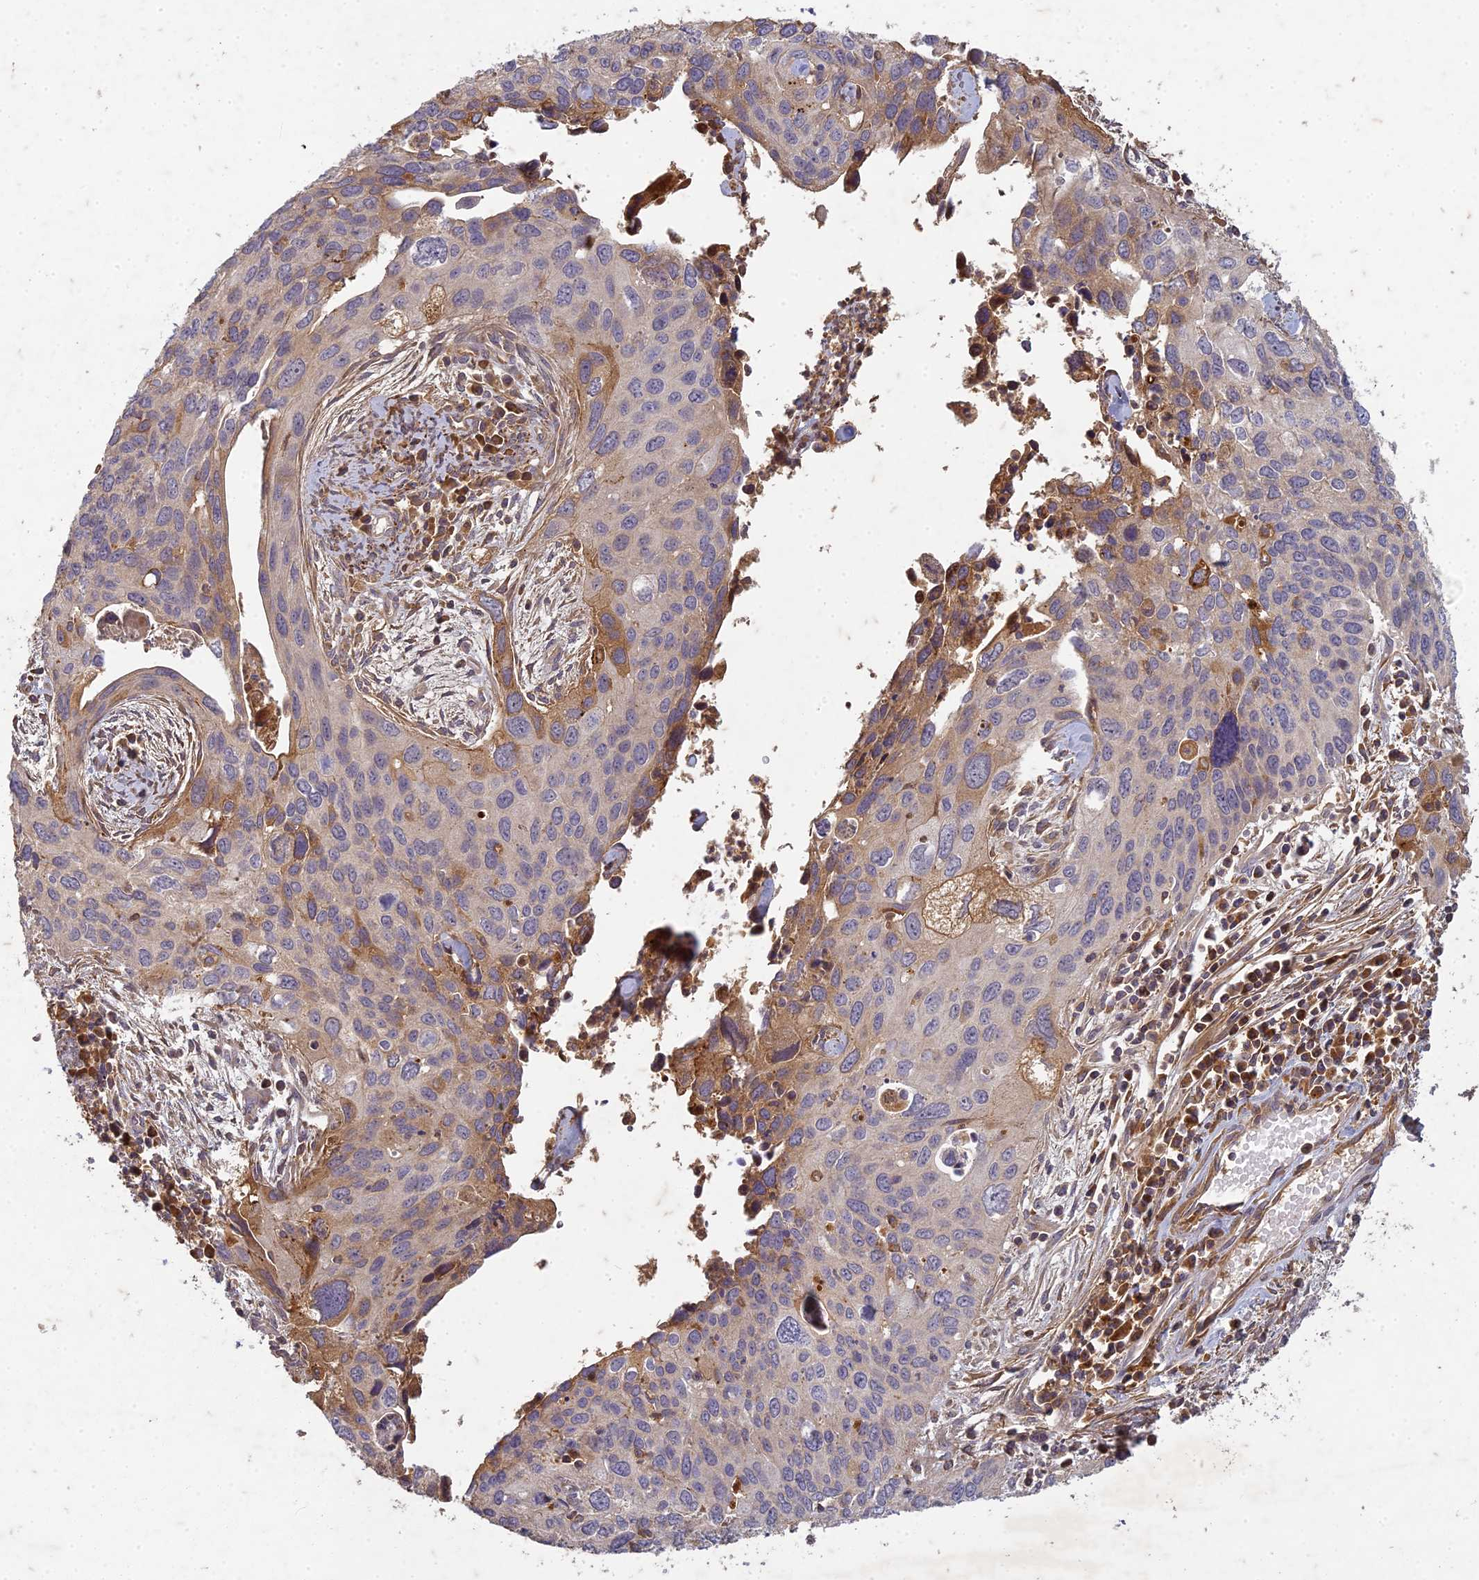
{"staining": {"intensity": "moderate", "quantity": "25%-75%", "location": "cytoplasmic/membranous"}, "tissue": "cervical cancer", "cell_type": "Tumor cells", "image_type": "cancer", "snomed": [{"axis": "morphology", "description": "Squamous cell carcinoma, NOS"}, {"axis": "topography", "description": "Cervix"}], "caption": "Protein staining of cervical cancer tissue demonstrates moderate cytoplasmic/membranous expression in approximately 25%-75% of tumor cells.", "gene": "TCF25", "patient": {"sex": "female", "age": 55}}